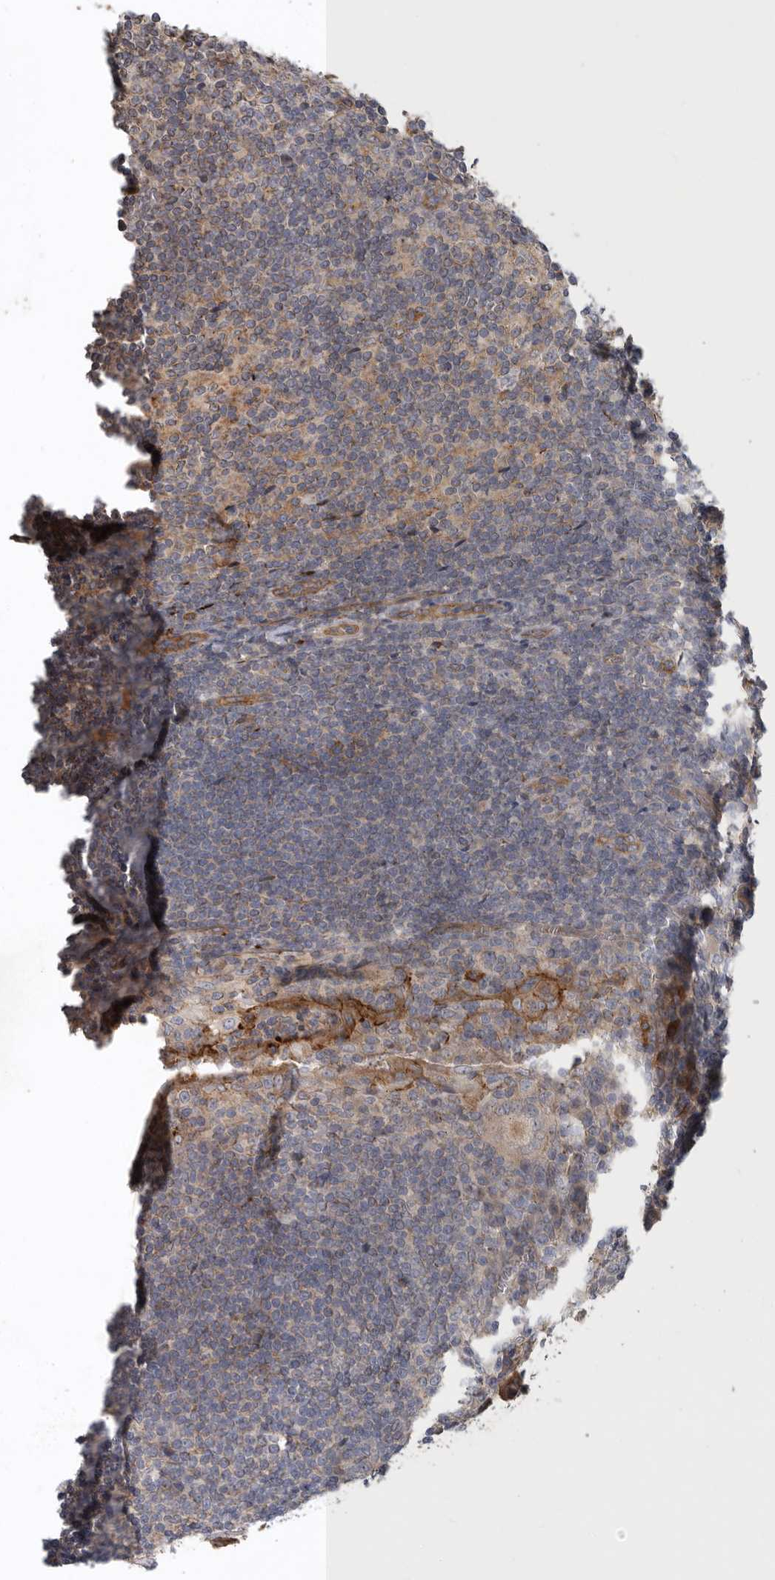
{"staining": {"intensity": "moderate", "quantity": "25%-75%", "location": "cytoplasmic/membranous"}, "tissue": "tonsil", "cell_type": "Germinal center cells", "image_type": "normal", "snomed": [{"axis": "morphology", "description": "Normal tissue, NOS"}, {"axis": "topography", "description": "Tonsil"}], "caption": "Unremarkable tonsil displays moderate cytoplasmic/membranous positivity in approximately 25%-75% of germinal center cells, visualized by immunohistochemistry.", "gene": "MLPH", "patient": {"sex": "male", "age": 37}}